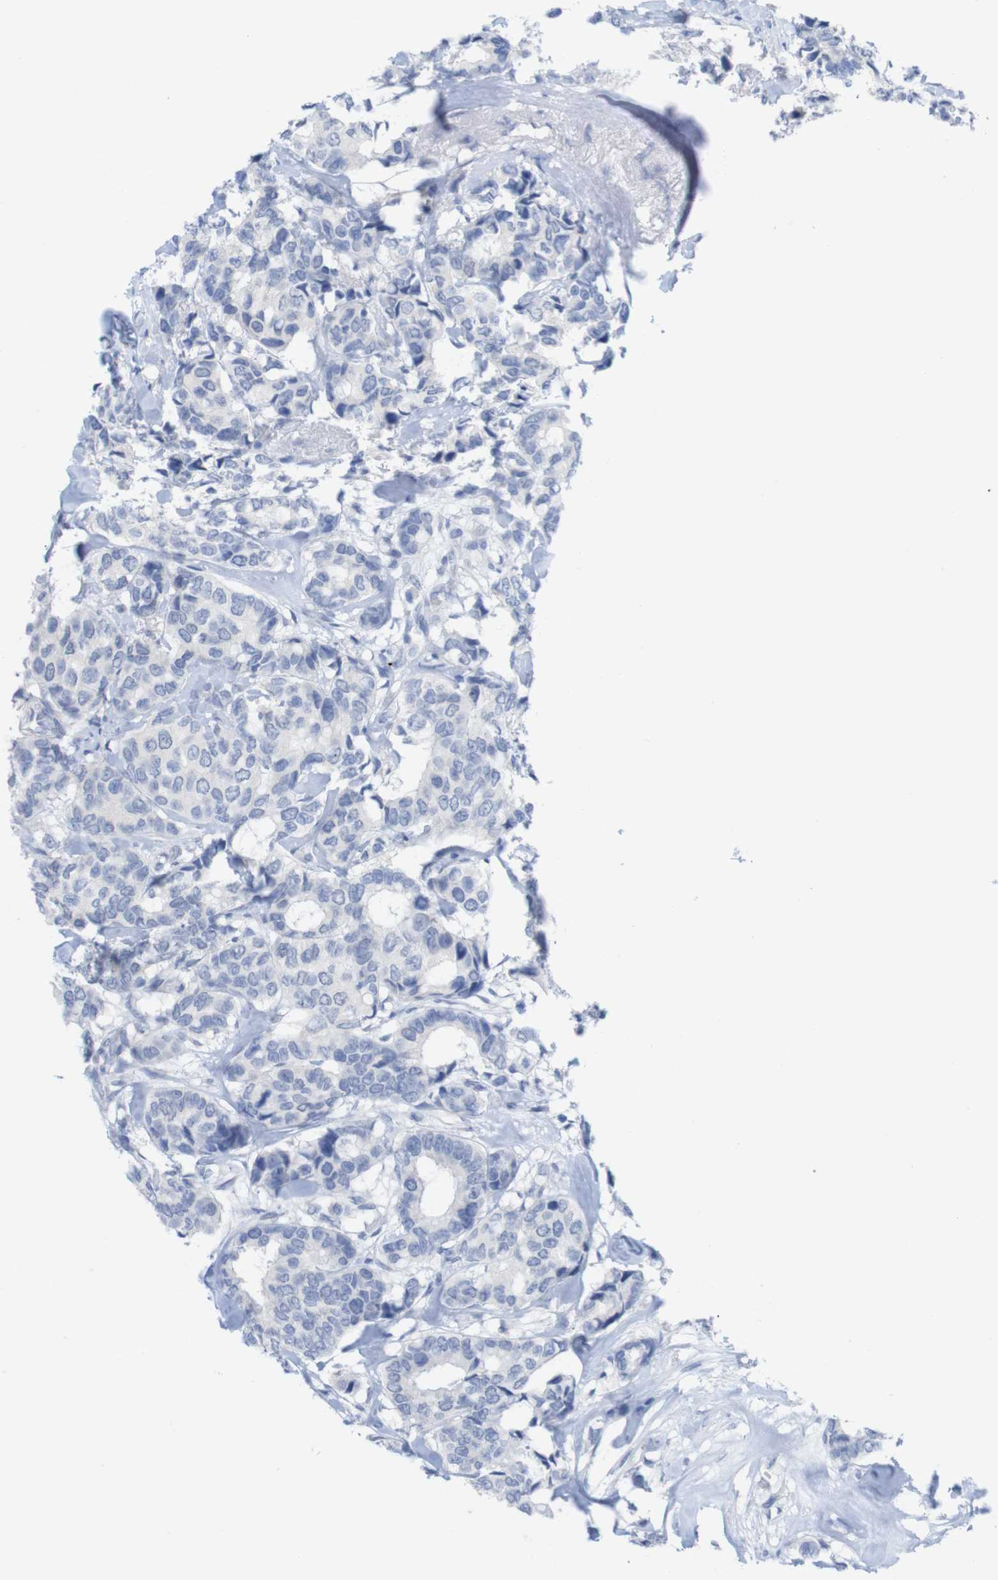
{"staining": {"intensity": "negative", "quantity": "none", "location": "none"}, "tissue": "breast cancer", "cell_type": "Tumor cells", "image_type": "cancer", "snomed": [{"axis": "morphology", "description": "Duct carcinoma"}, {"axis": "topography", "description": "Breast"}], "caption": "Tumor cells are negative for protein expression in human breast cancer. (DAB (3,3'-diaminobenzidine) immunohistochemistry with hematoxylin counter stain).", "gene": "PNMA1", "patient": {"sex": "female", "age": 87}}